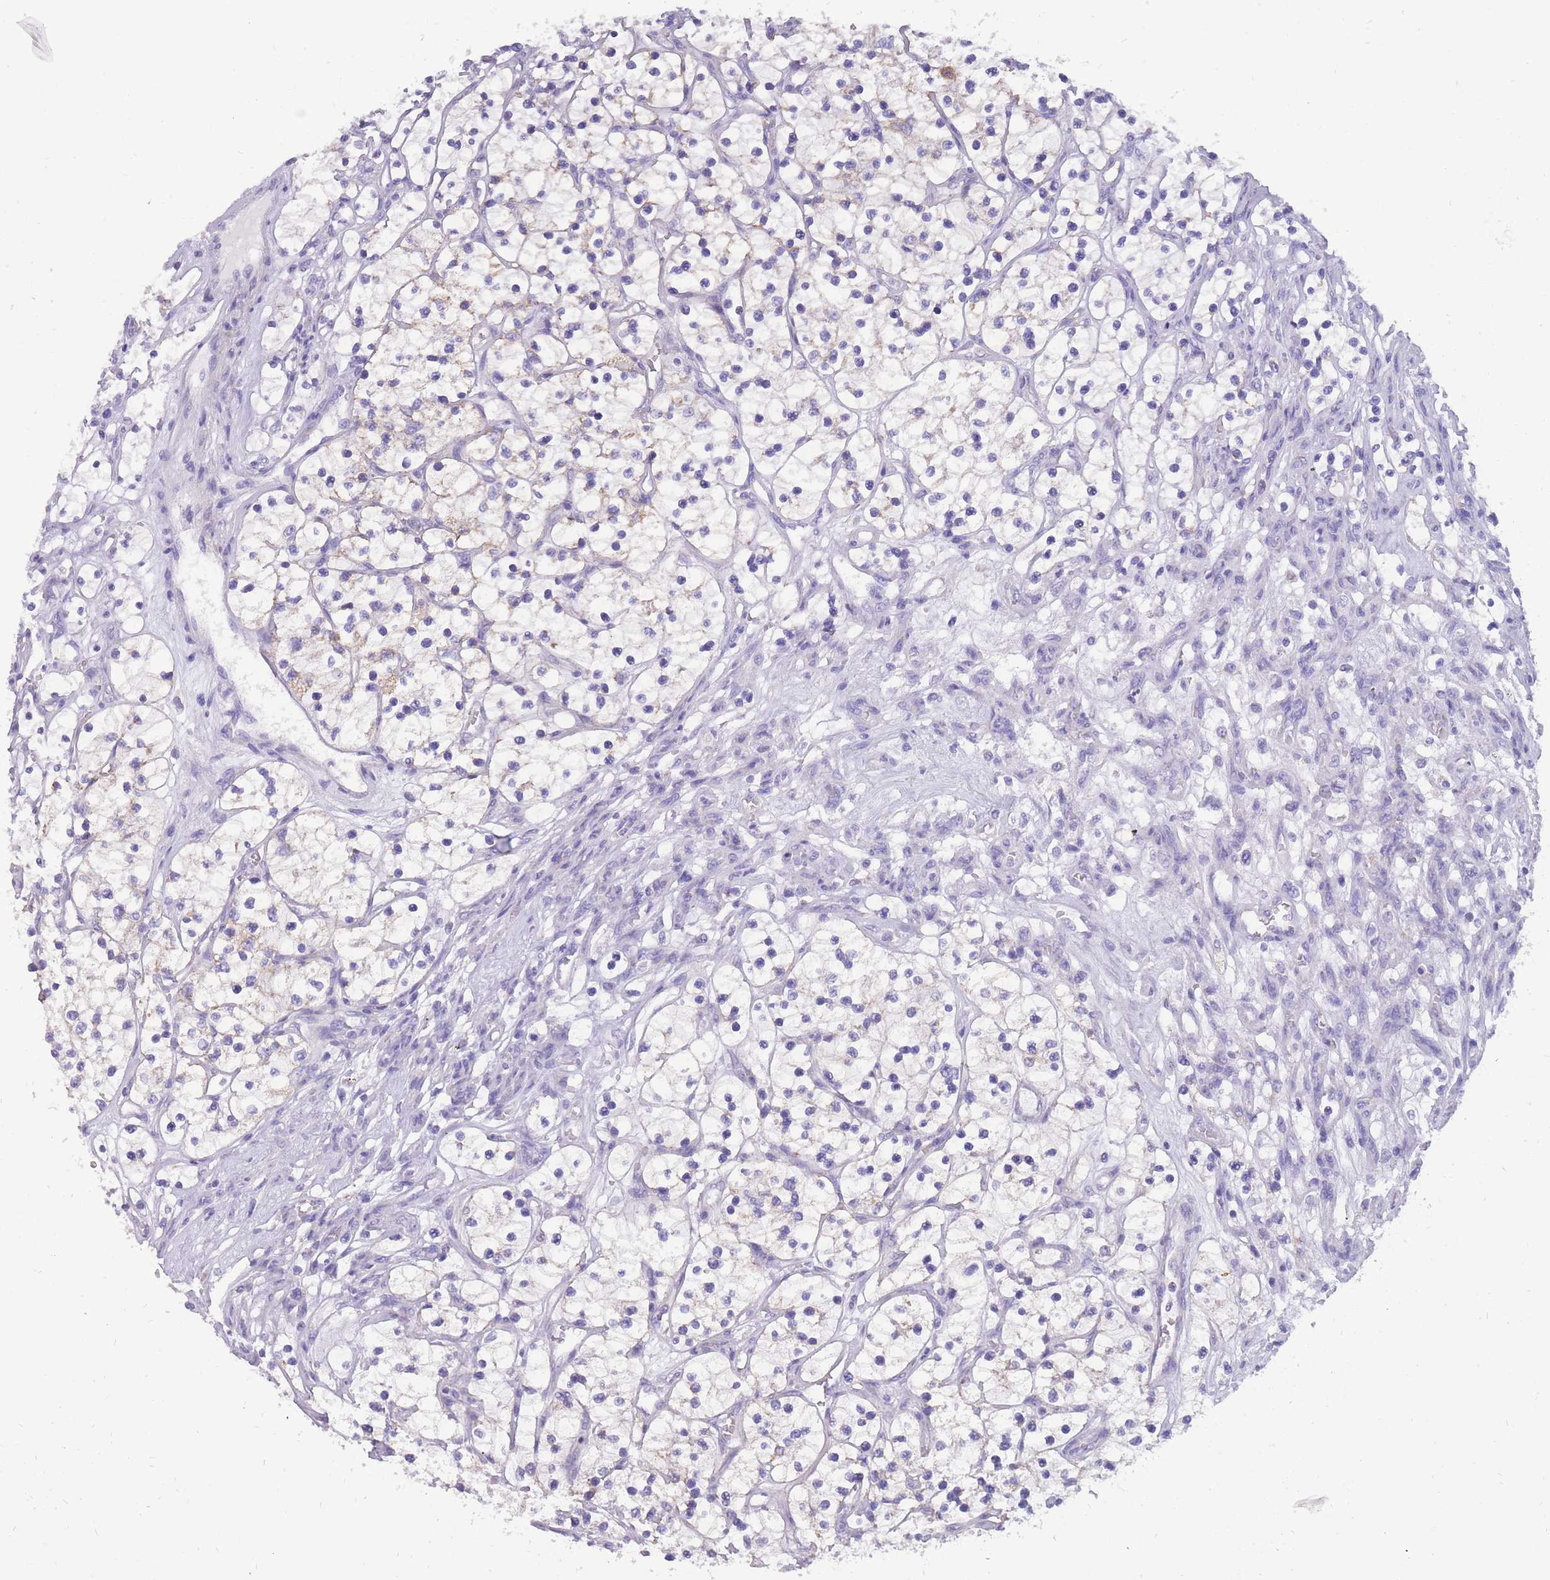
{"staining": {"intensity": "weak", "quantity": "<25%", "location": "cytoplasmic/membranous"}, "tissue": "renal cancer", "cell_type": "Tumor cells", "image_type": "cancer", "snomed": [{"axis": "morphology", "description": "Adenocarcinoma, NOS"}, {"axis": "topography", "description": "Kidney"}], "caption": "Photomicrograph shows no protein staining in tumor cells of renal adenocarcinoma tissue.", "gene": "INTS2", "patient": {"sex": "female", "age": 69}}